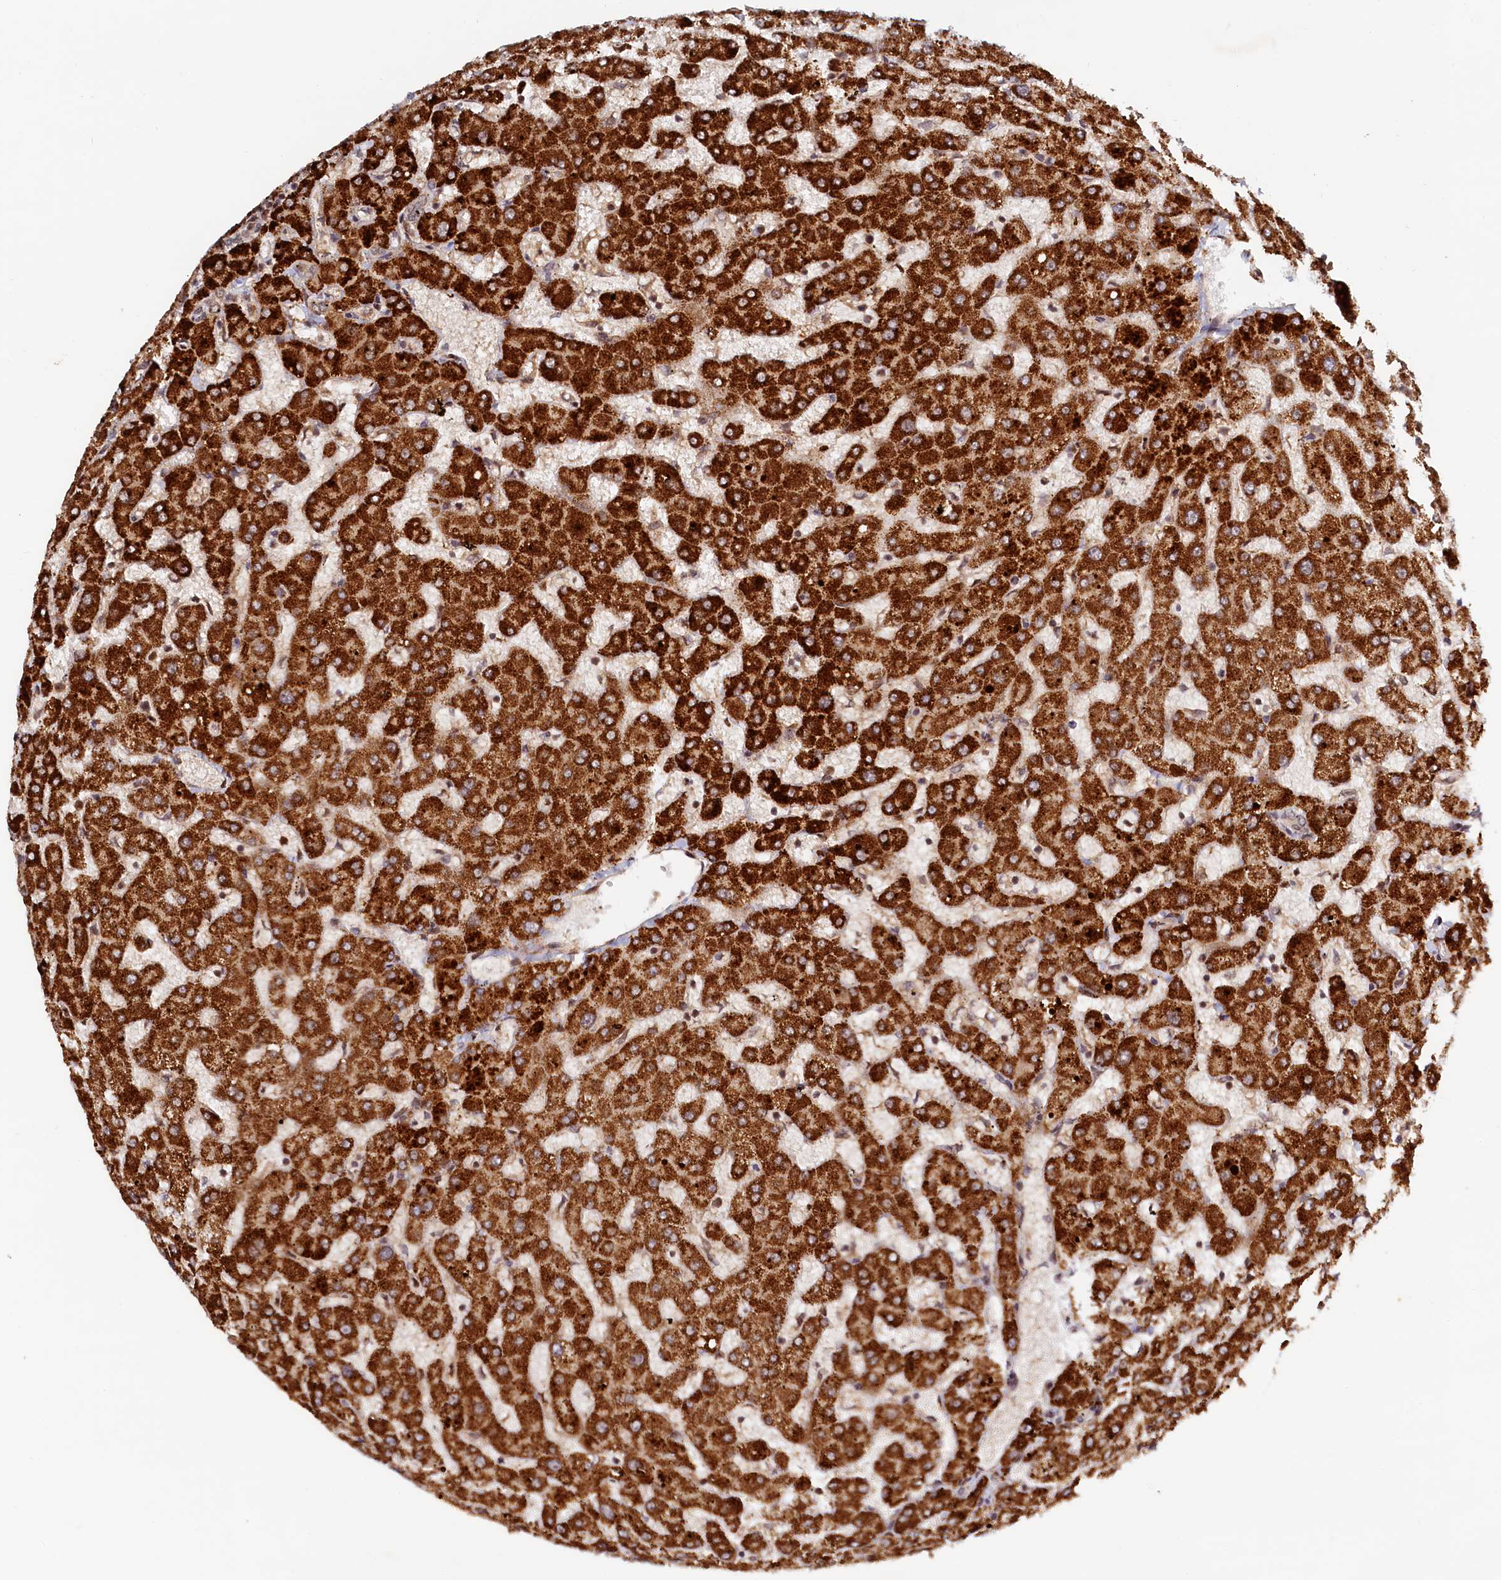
{"staining": {"intensity": "negative", "quantity": "none", "location": "none"}, "tissue": "liver", "cell_type": "Cholangiocytes", "image_type": "normal", "snomed": [{"axis": "morphology", "description": "Normal tissue, NOS"}, {"axis": "topography", "description": "Liver"}], "caption": "Liver was stained to show a protein in brown. There is no significant positivity in cholangiocytes. (IHC, brightfield microscopy, high magnification).", "gene": "TRAPPC4", "patient": {"sex": "female", "age": 63}}